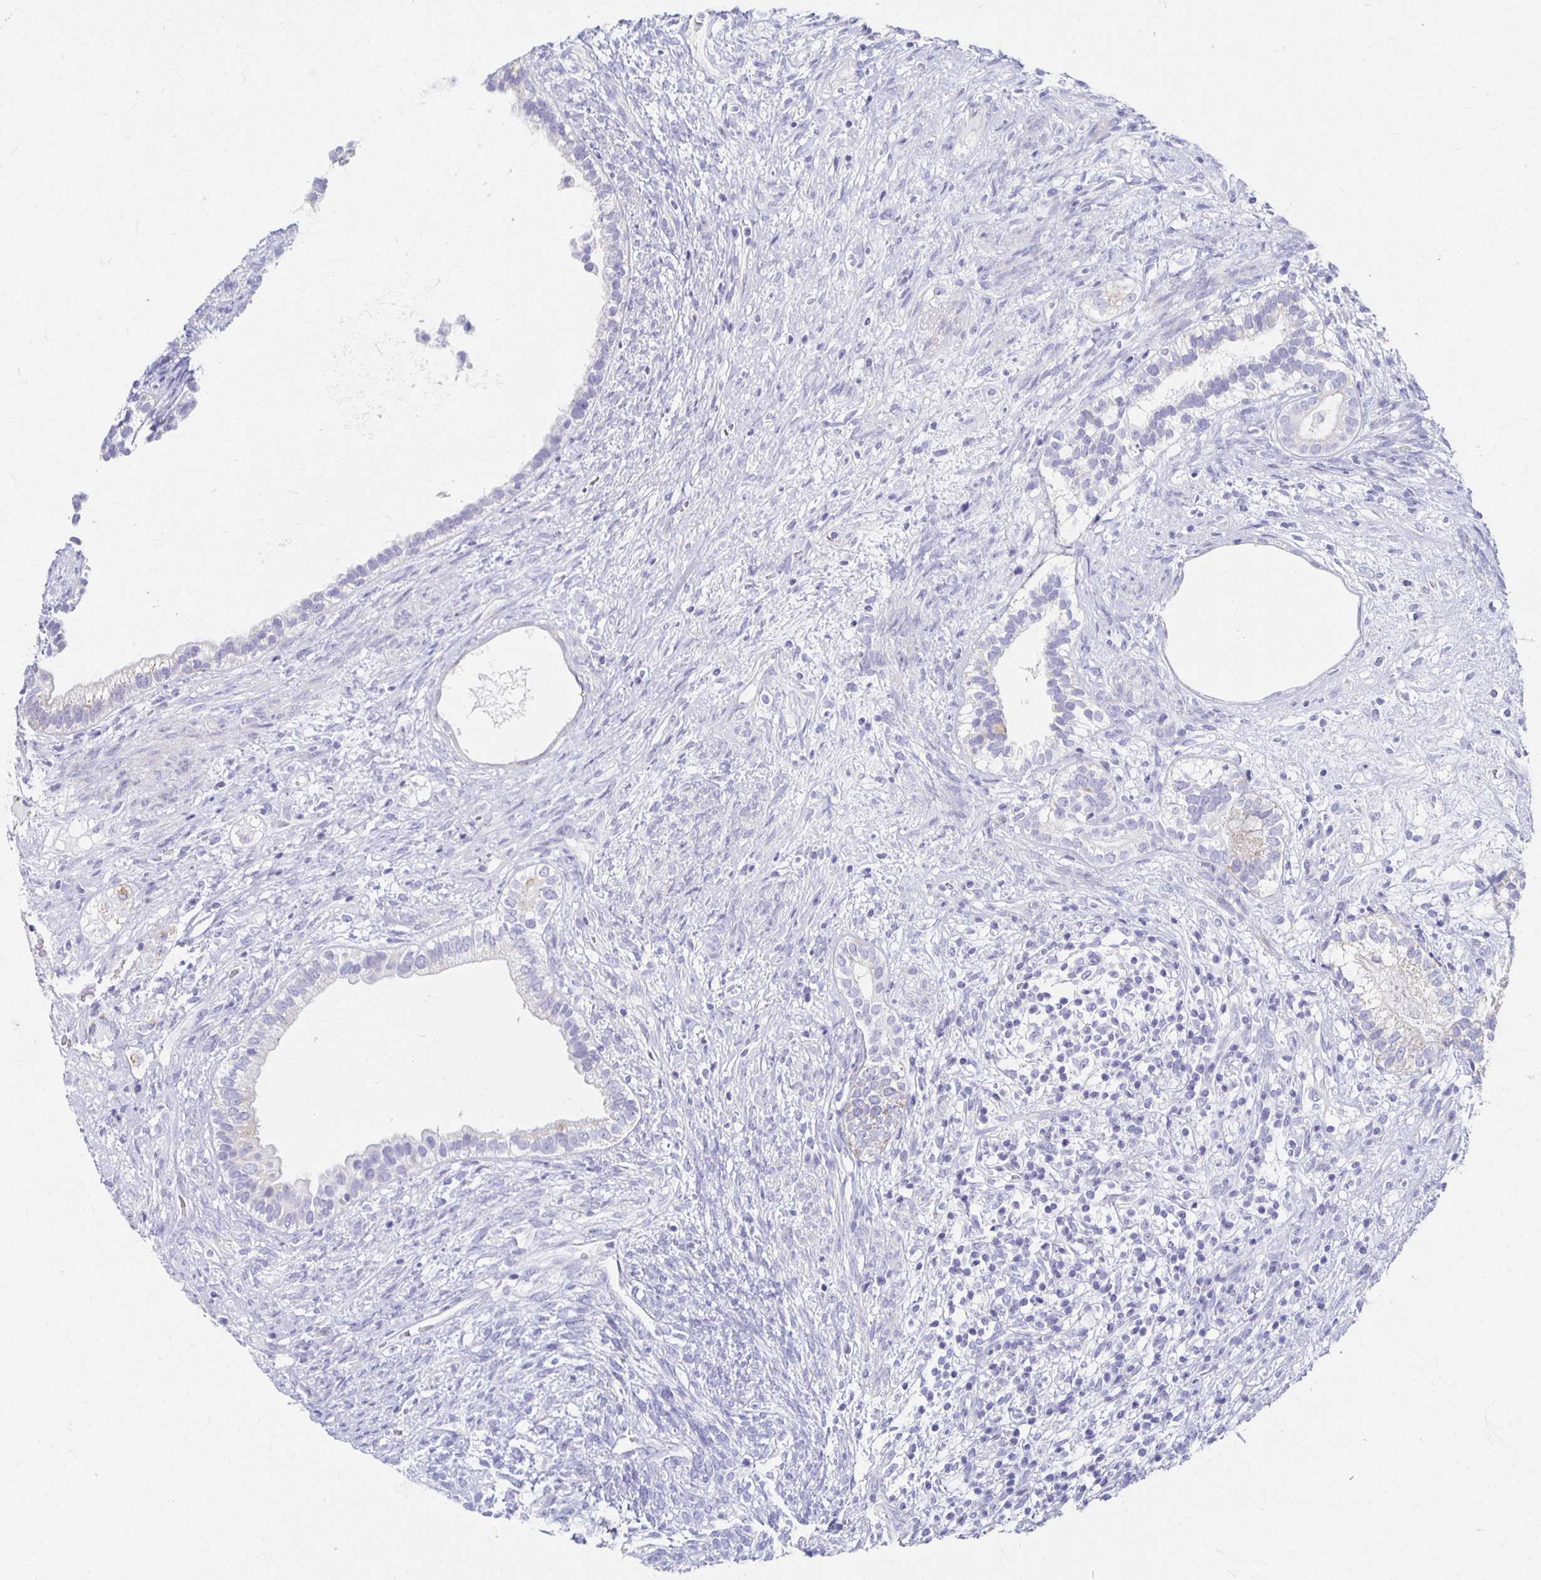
{"staining": {"intensity": "negative", "quantity": "none", "location": "none"}, "tissue": "testis cancer", "cell_type": "Tumor cells", "image_type": "cancer", "snomed": [{"axis": "morphology", "description": "Seminoma, NOS"}, {"axis": "morphology", "description": "Carcinoma, Embryonal, NOS"}, {"axis": "topography", "description": "Testis"}], "caption": "Immunohistochemical staining of testis cancer (embryonal carcinoma) exhibits no significant staining in tumor cells.", "gene": "TEX44", "patient": {"sex": "male", "age": 41}}